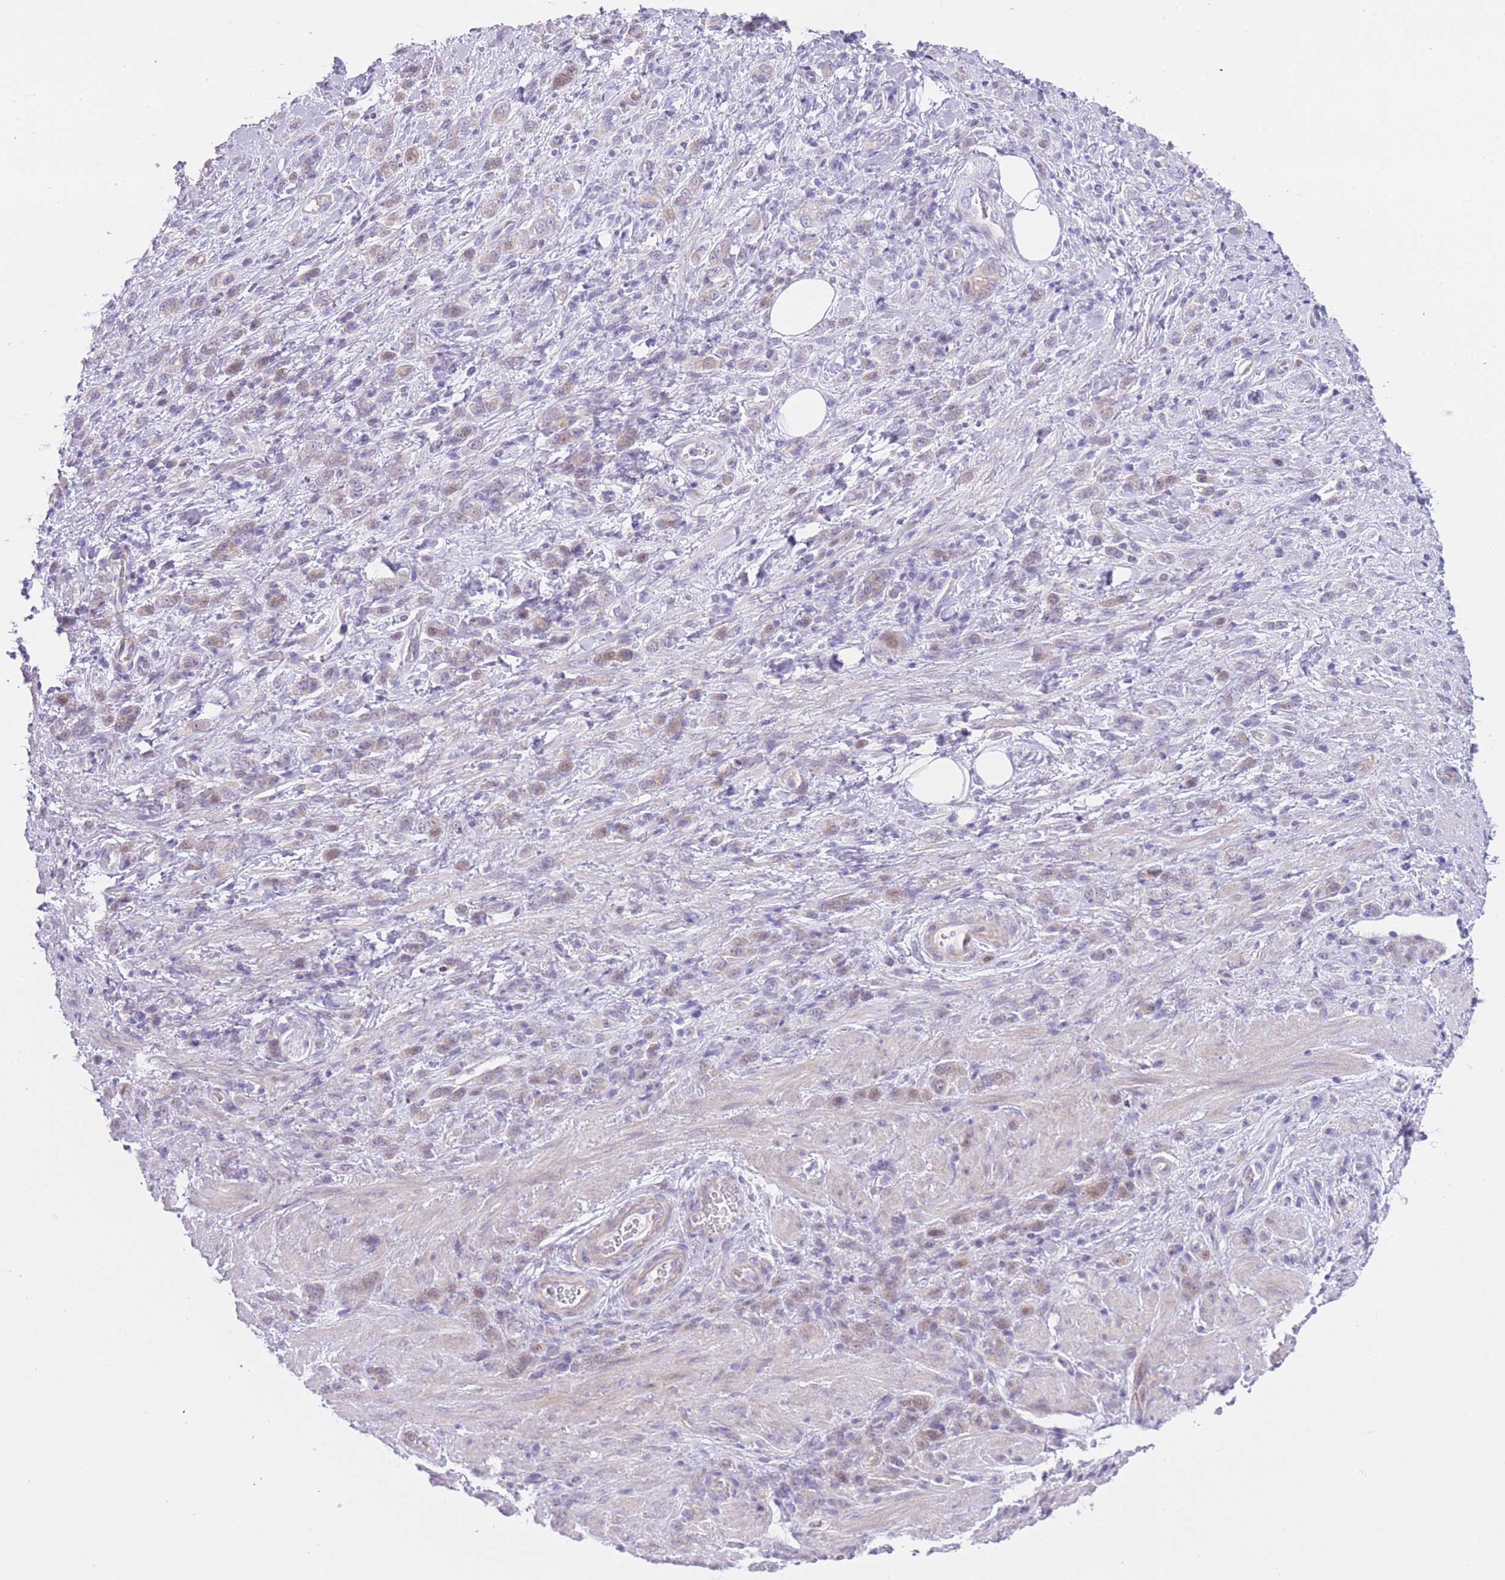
{"staining": {"intensity": "negative", "quantity": "none", "location": "none"}, "tissue": "stomach cancer", "cell_type": "Tumor cells", "image_type": "cancer", "snomed": [{"axis": "morphology", "description": "Adenocarcinoma, NOS"}, {"axis": "topography", "description": "Stomach"}], "caption": "Immunohistochemistry (IHC) of human stomach cancer displays no staining in tumor cells.", "gene": "IMPG1", "patient": {"sex": "male", "age": 77}}